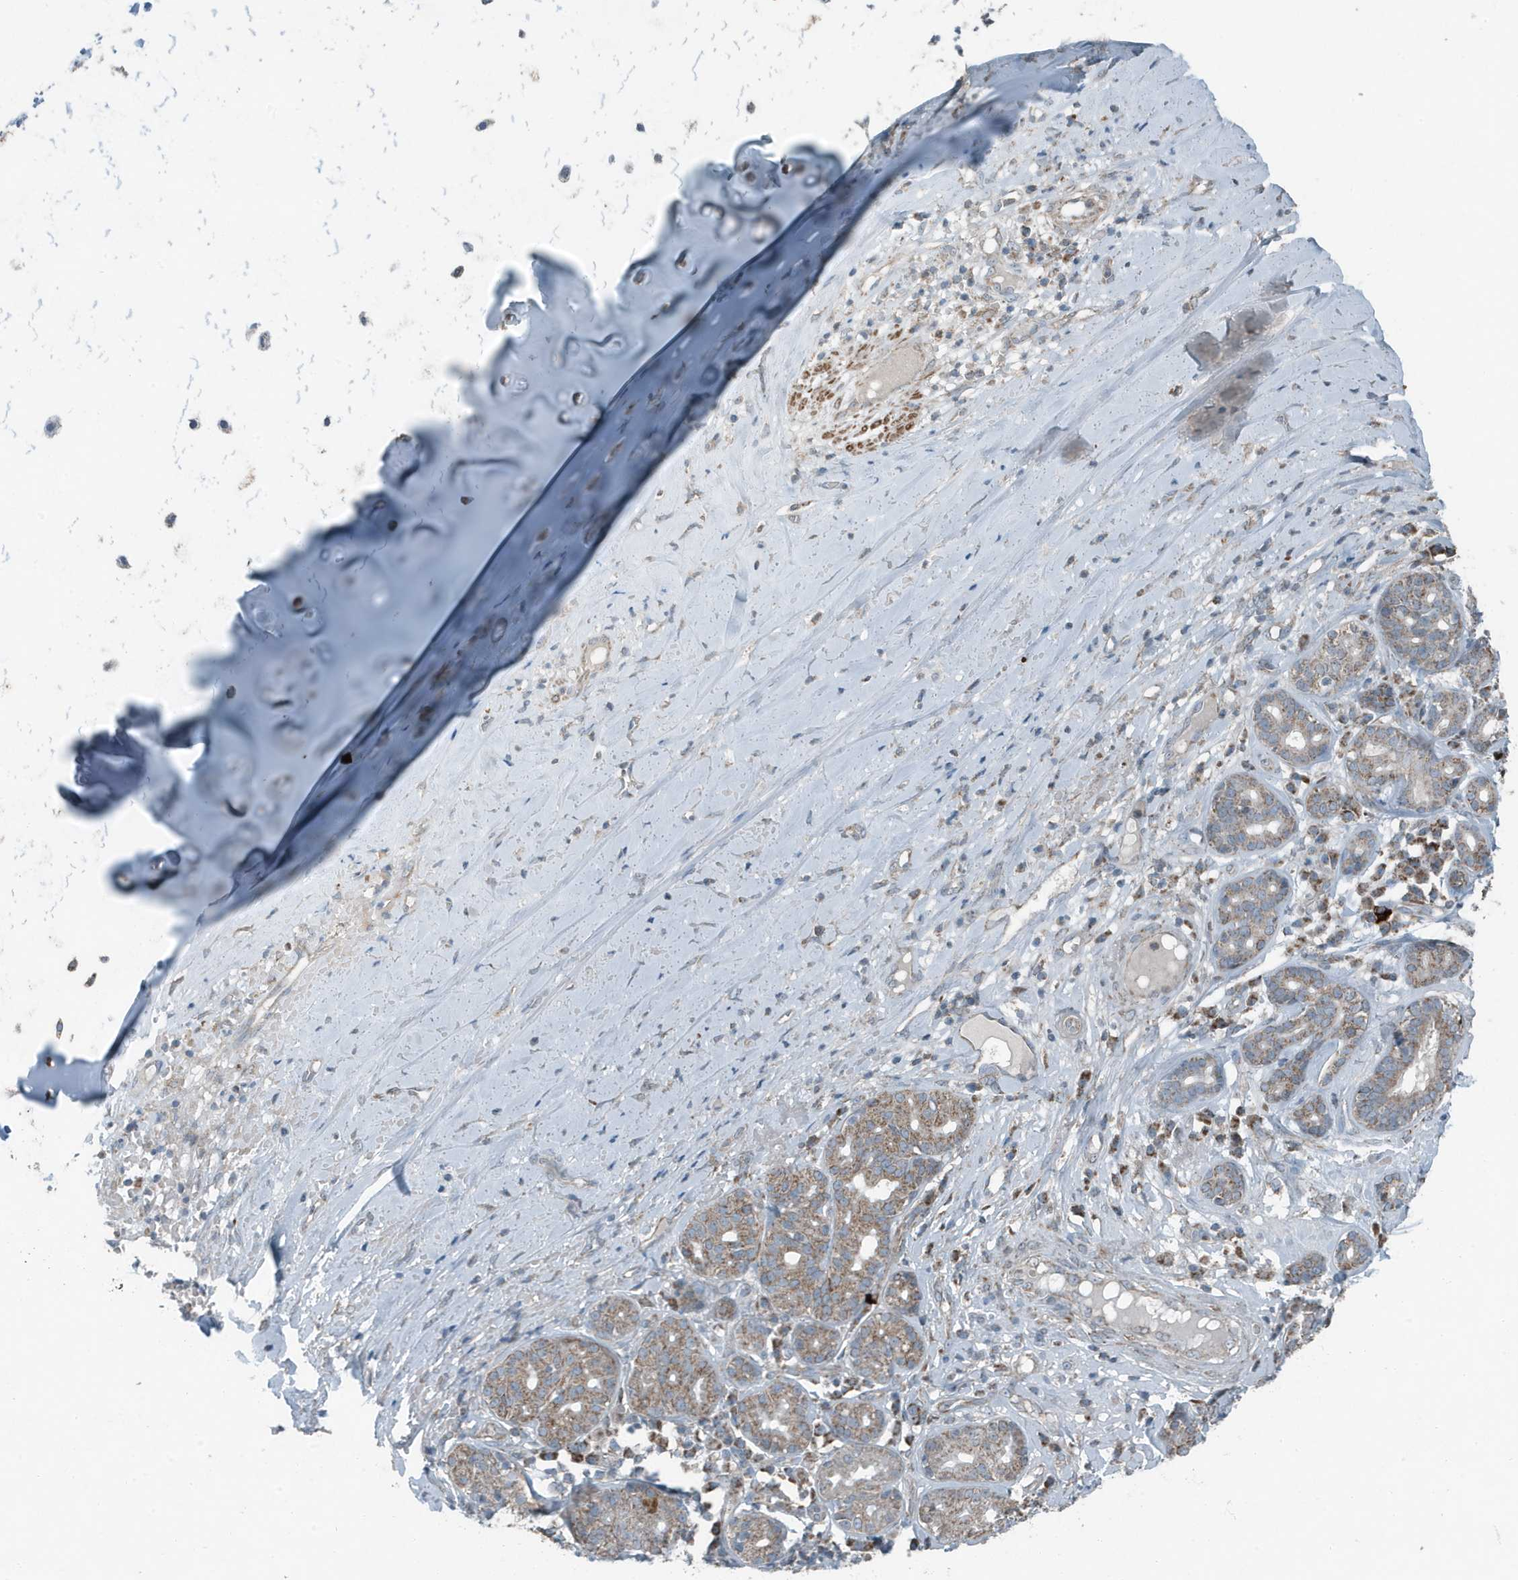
{"staining": {"intensity": "weak", "quantity": "25%-75%", "location": "cytoplasmic/membranous"}, "tissue": "adipose tissue", "cell_type": "Adipocytes", "image_type": "normal", "snomed": [{"axis": "morphology", "description": "Normal tissue, NOS"}, {"axis": "morphology", "description": "Basal cell carcinoma"}, {"axis": "topography", "description": "Cartilage tissue"}, {"axis": "topography", "description": "Nasopharynx"}, {"axis": "topography", "description": "Oral tissue"}], "caption": "IHC of benign human adipose tissue displays low levels of weak cytoplasmic/membranous positivity in about 25%-75% of adipocytes. The protein of interest is stained brown, and the nuclei are stained in blue (DAB IHC with brightfield microscopy, high magnification).", "gene": "MT", "patient": {"sex": "female", "age": 77}}